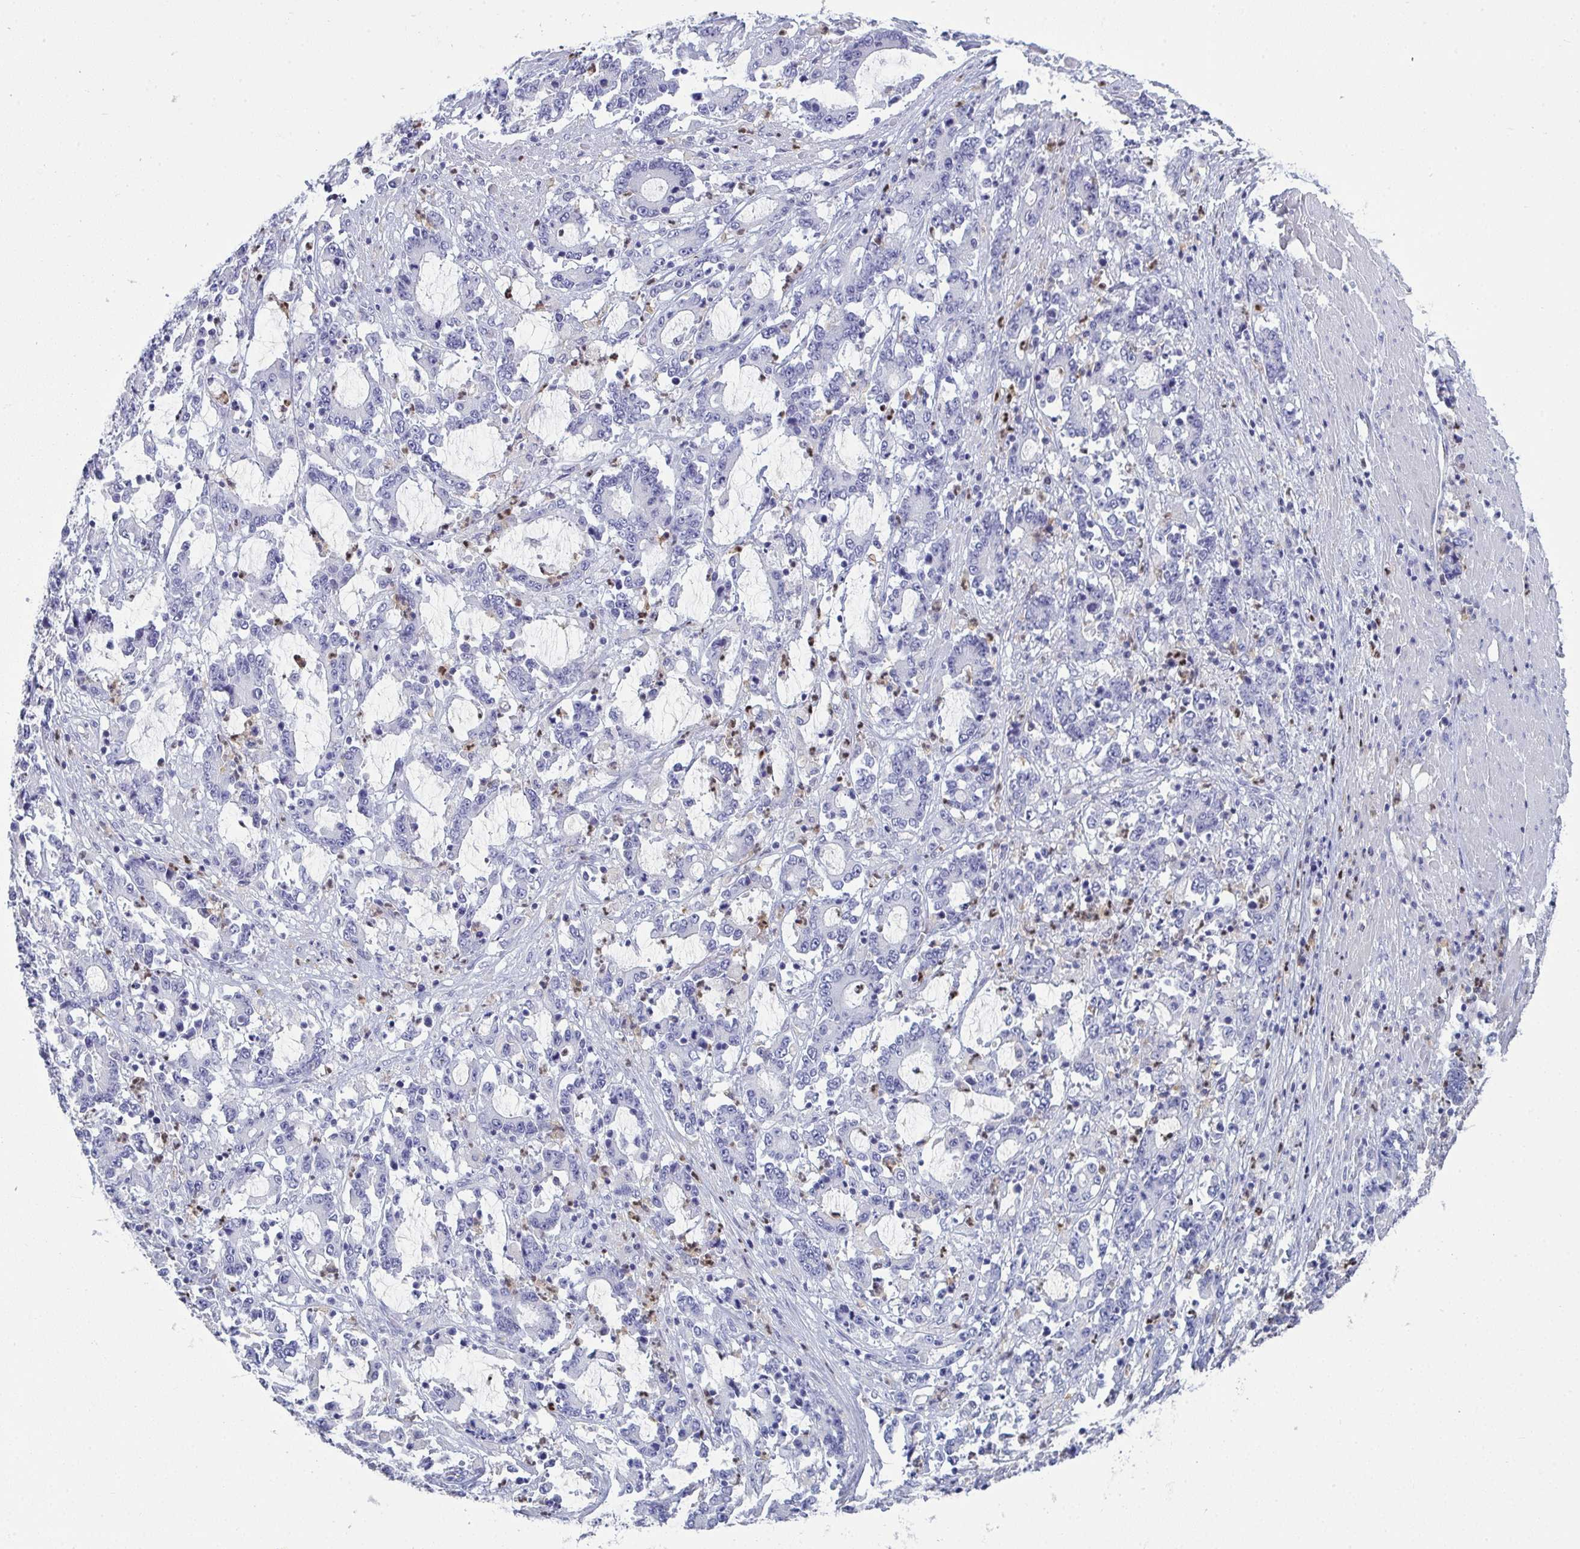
{"staining": {"intensity": "negative", "quantity": "none", "location": "none"}, "tissue": "stomach cancer", "cell_type": "Tumor cells", "image_type": "cancer", "snomed": [{"axis": "morphology", "description": "Adenocarcinoma, NOS"}, {"axis": "topography", "description": "Stomach, upper"}], "caption": "A histopathology image of adenocarcinoma (stomach) stained for a protein demonstrates no brown staining in tumor cells. Brightfield microscopy of IHC stained with DAB (3,3'-diaminobenzidine) (brown) and hematoxylin (blue), captured at high magnification.", "gene": "SERPINB10", "patient": {"sex": "male", "age": 68}}